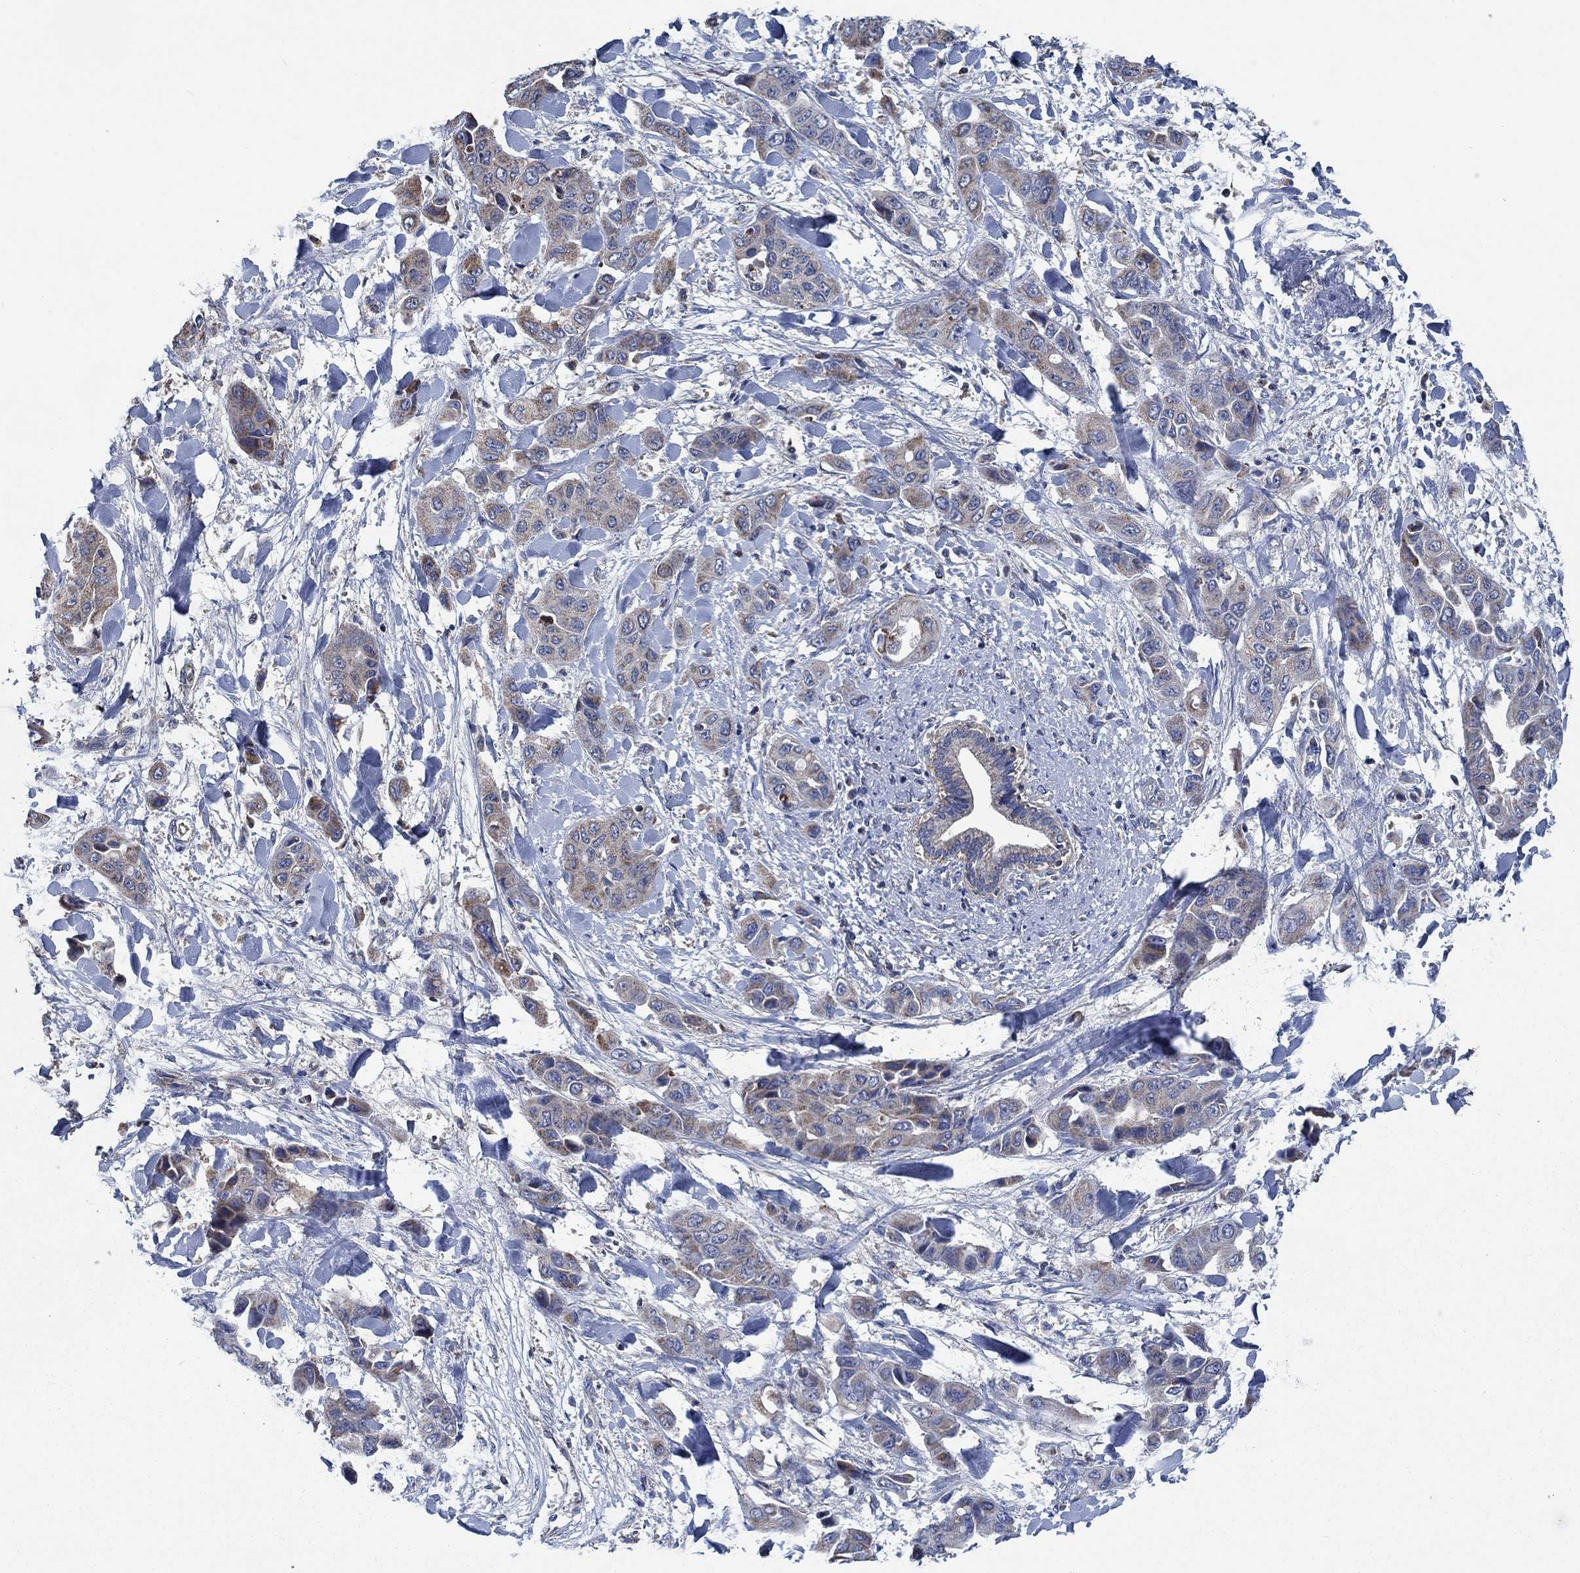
{"staining": {"intensity": "weak", "quantity": ">75%", "location": "cytoplasmic/membranous"}, "tissue": "liver cancer", "cell_type": "Tumor cells", "image_type": "cancer", "snomed": [{"axis": "morphology", "description": "Cholangiocarcinoma"}, {"axis": "topography", "description": "Liver"}], "caption": "DAB immunohistochemical staining of liver cancer demonstrates weak cytoplasmic/membranous protein expression in about >75% of tumor cells.", "gene": "STXBP6", "patient": {"sex": "female", "age": 52}}